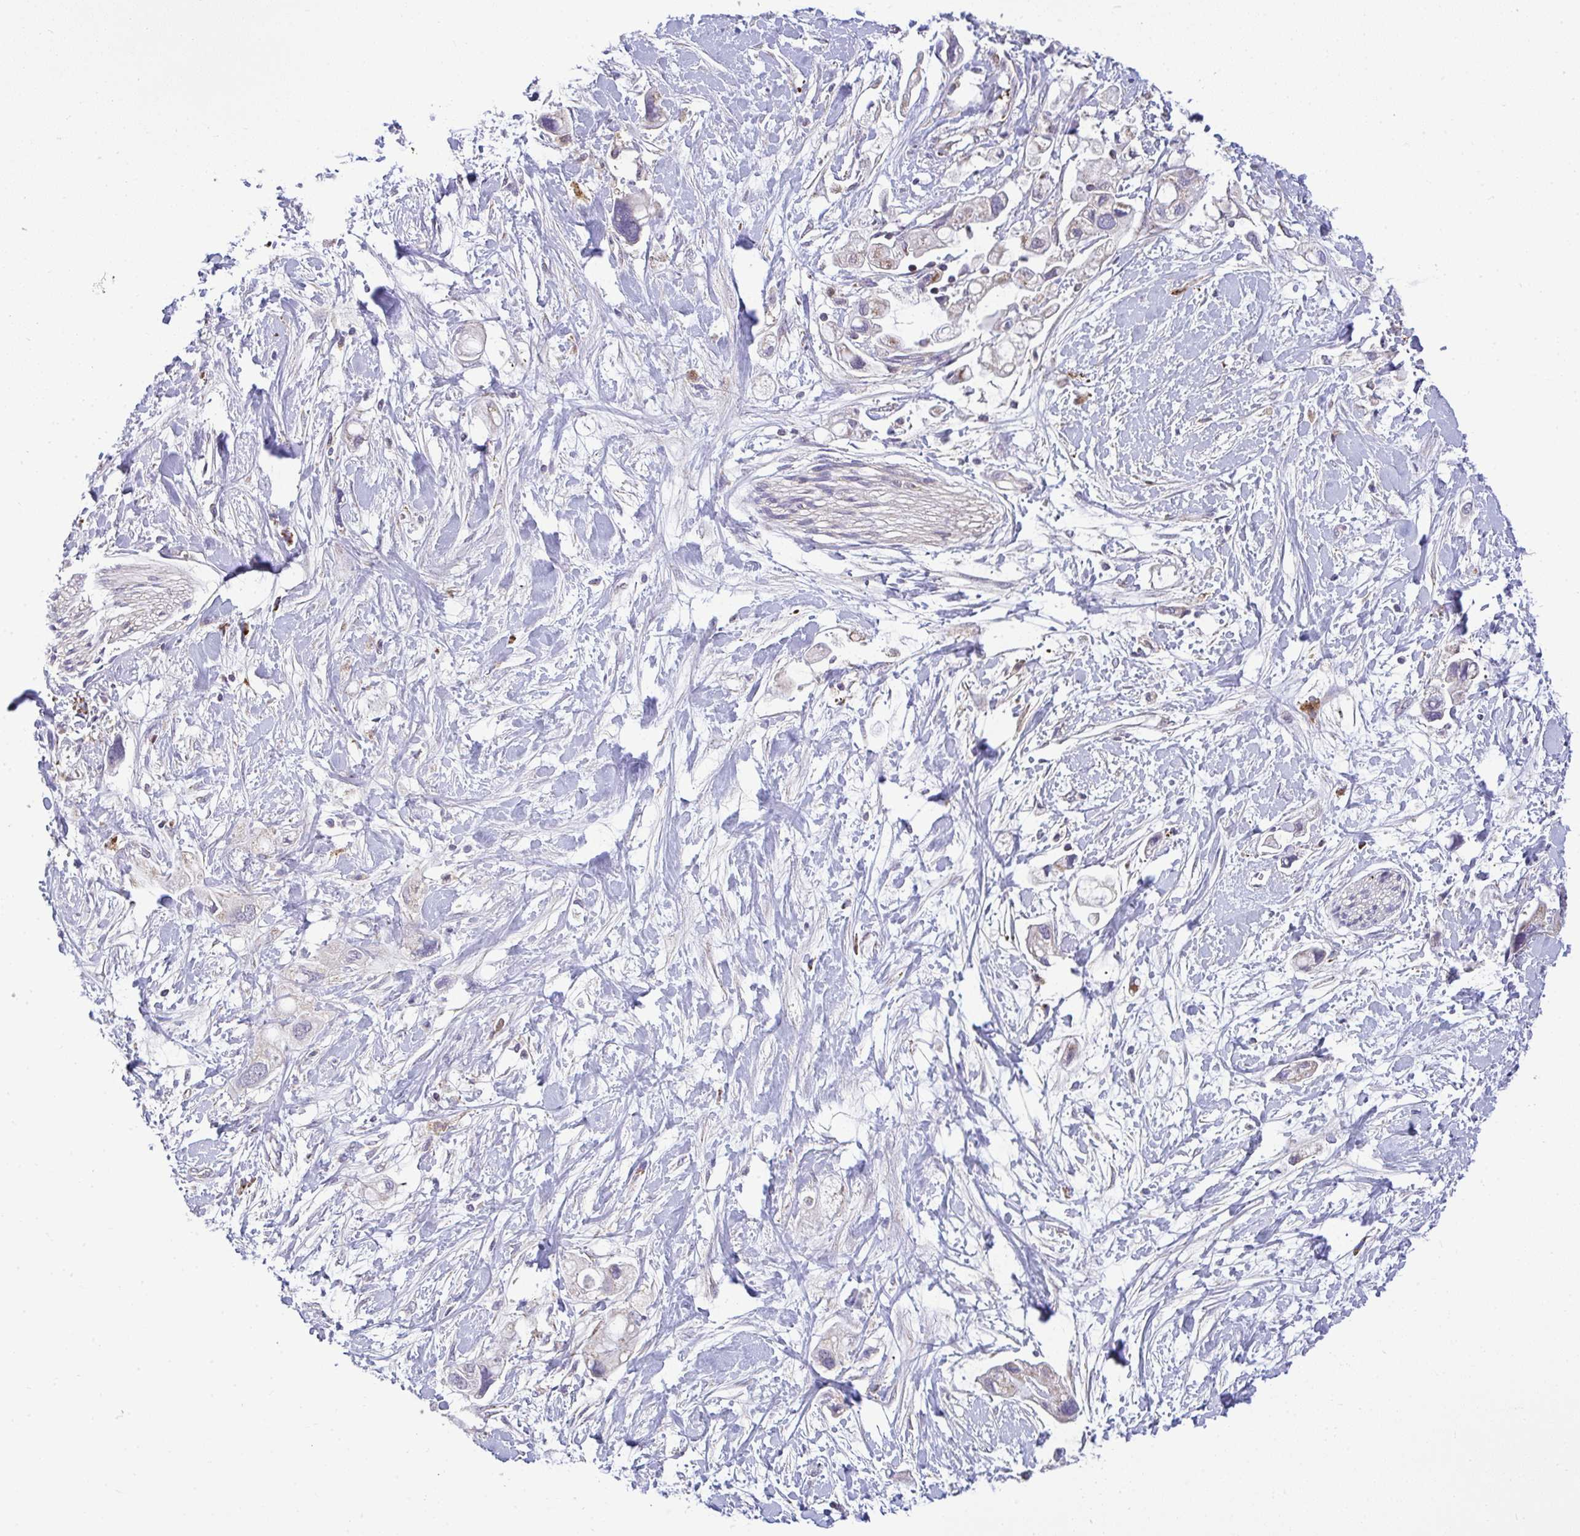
{"staining": {"intensity": "weak", "quantity": "<25%", "location": "cytoplasmic/membranous"}, "tissue": "pancreatic cancer", "cell_type": "Tumor cells", "image_type": "cancer", "snomed": [{"axis": "morphology", "description": "Adenocarcinoma, NOS"}, {"axis": "topography", "description": "Pancreas"}], "caption": "This is a histopathology image of immunohistochemistry (IHC) staining of pancreatic adenocarcinoma, which shows no expression in tumor cells.", "gene": "SRRM4", "patient": {"sex": "female", "age": 56}}